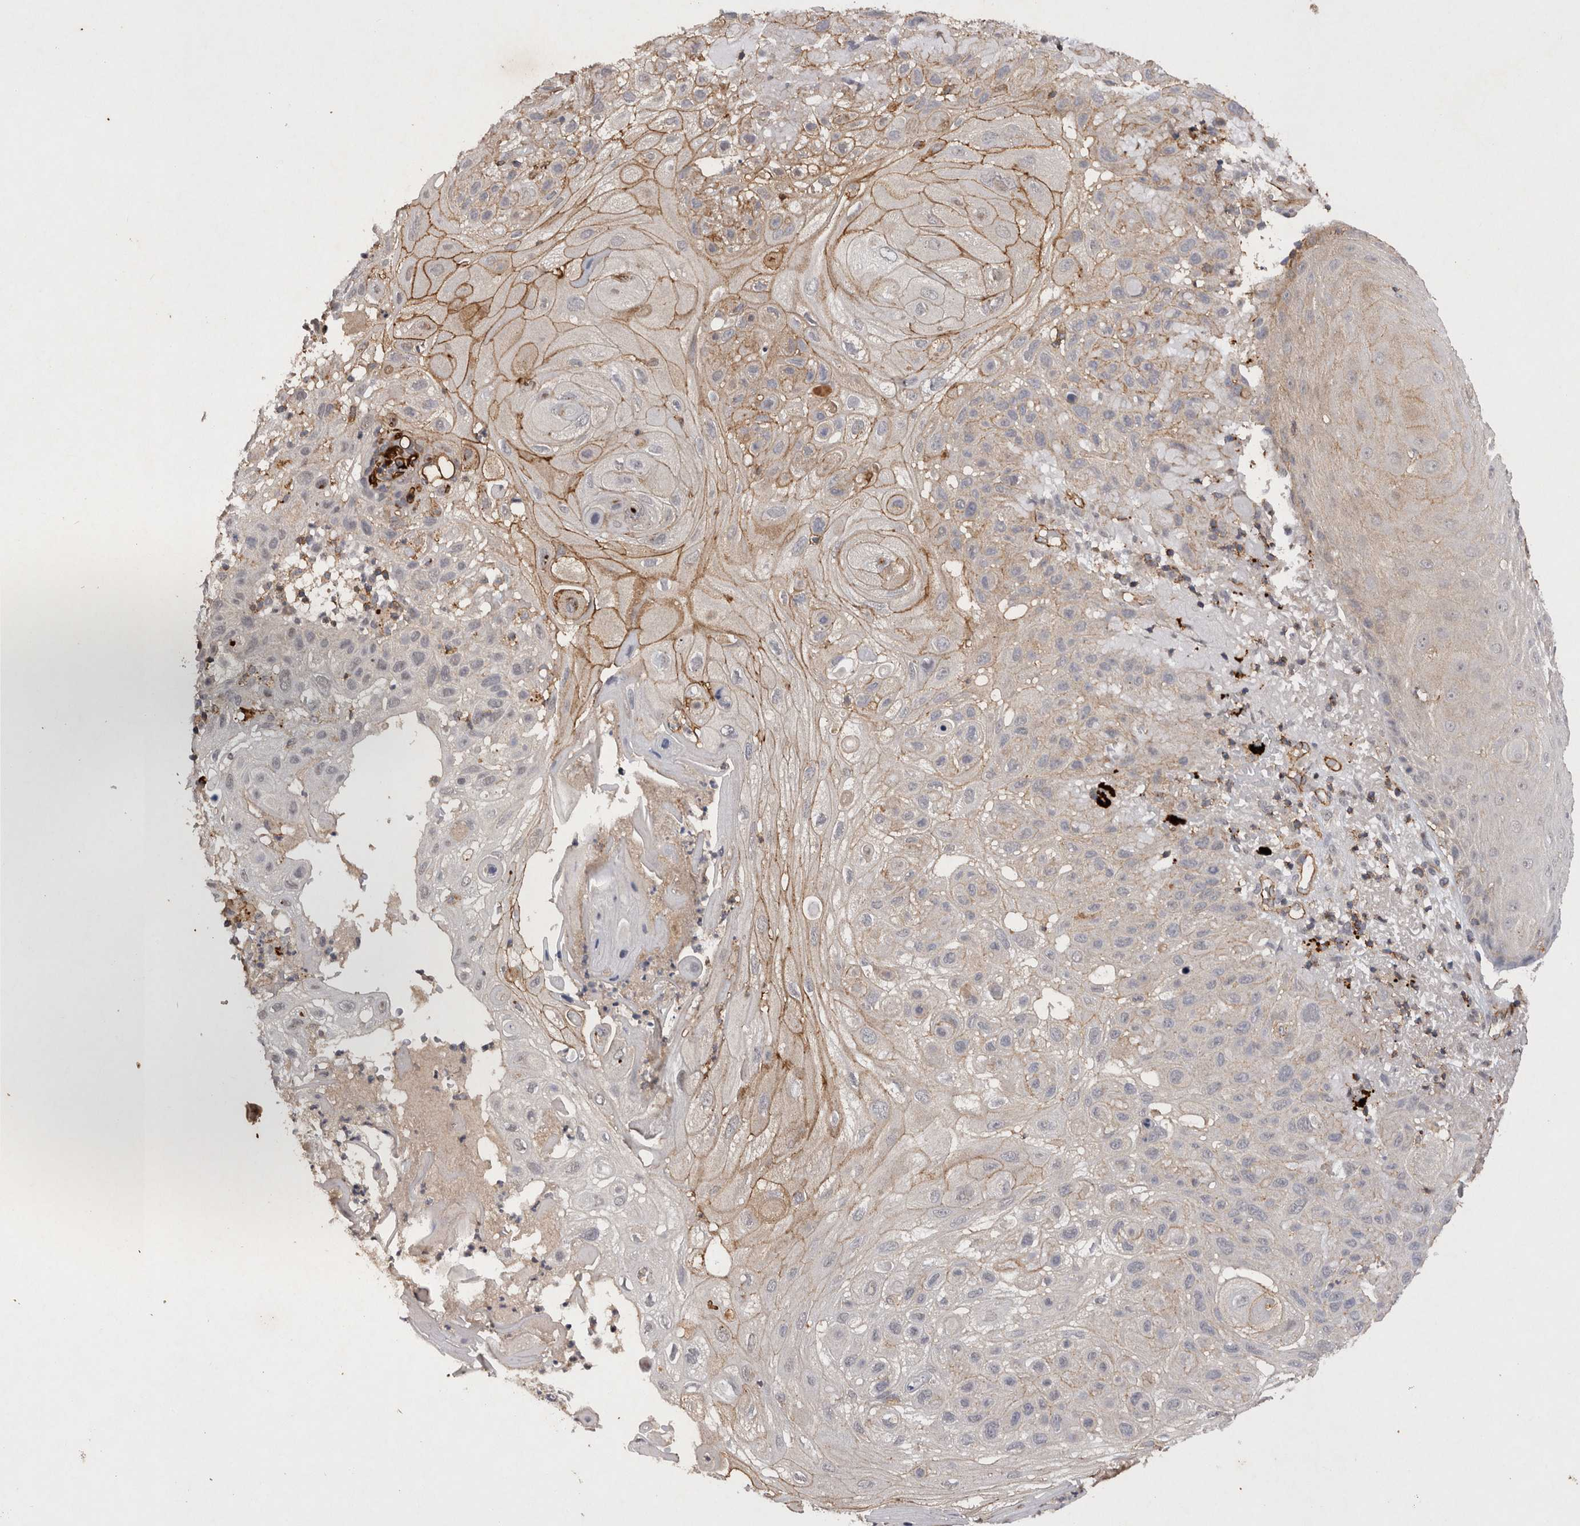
{"staining": {"intensity": "moderate", "quantity": "<25%", "location": "cytoplasmic/membranous"}, "tissue": "skin cancer", "cell_type": "Tumor cells", "image_type": "cancer", "snomed": [{"axis": "morphology", "description": "Normal tissue, NOS"}, {"axis": "morphology", "description": "Squamous cell carcinoma, NOS"}, {"axis": "topography", "description": "Skin"}], "caption": "The immunohistochemical stain highlights moderate cytoplasmic/membranous staining in tumor cells of skin cancer tissue. Nuclei are stained in blue.", "gene": "RASSF3", "patient": {"sex": "female", "age": 96}}